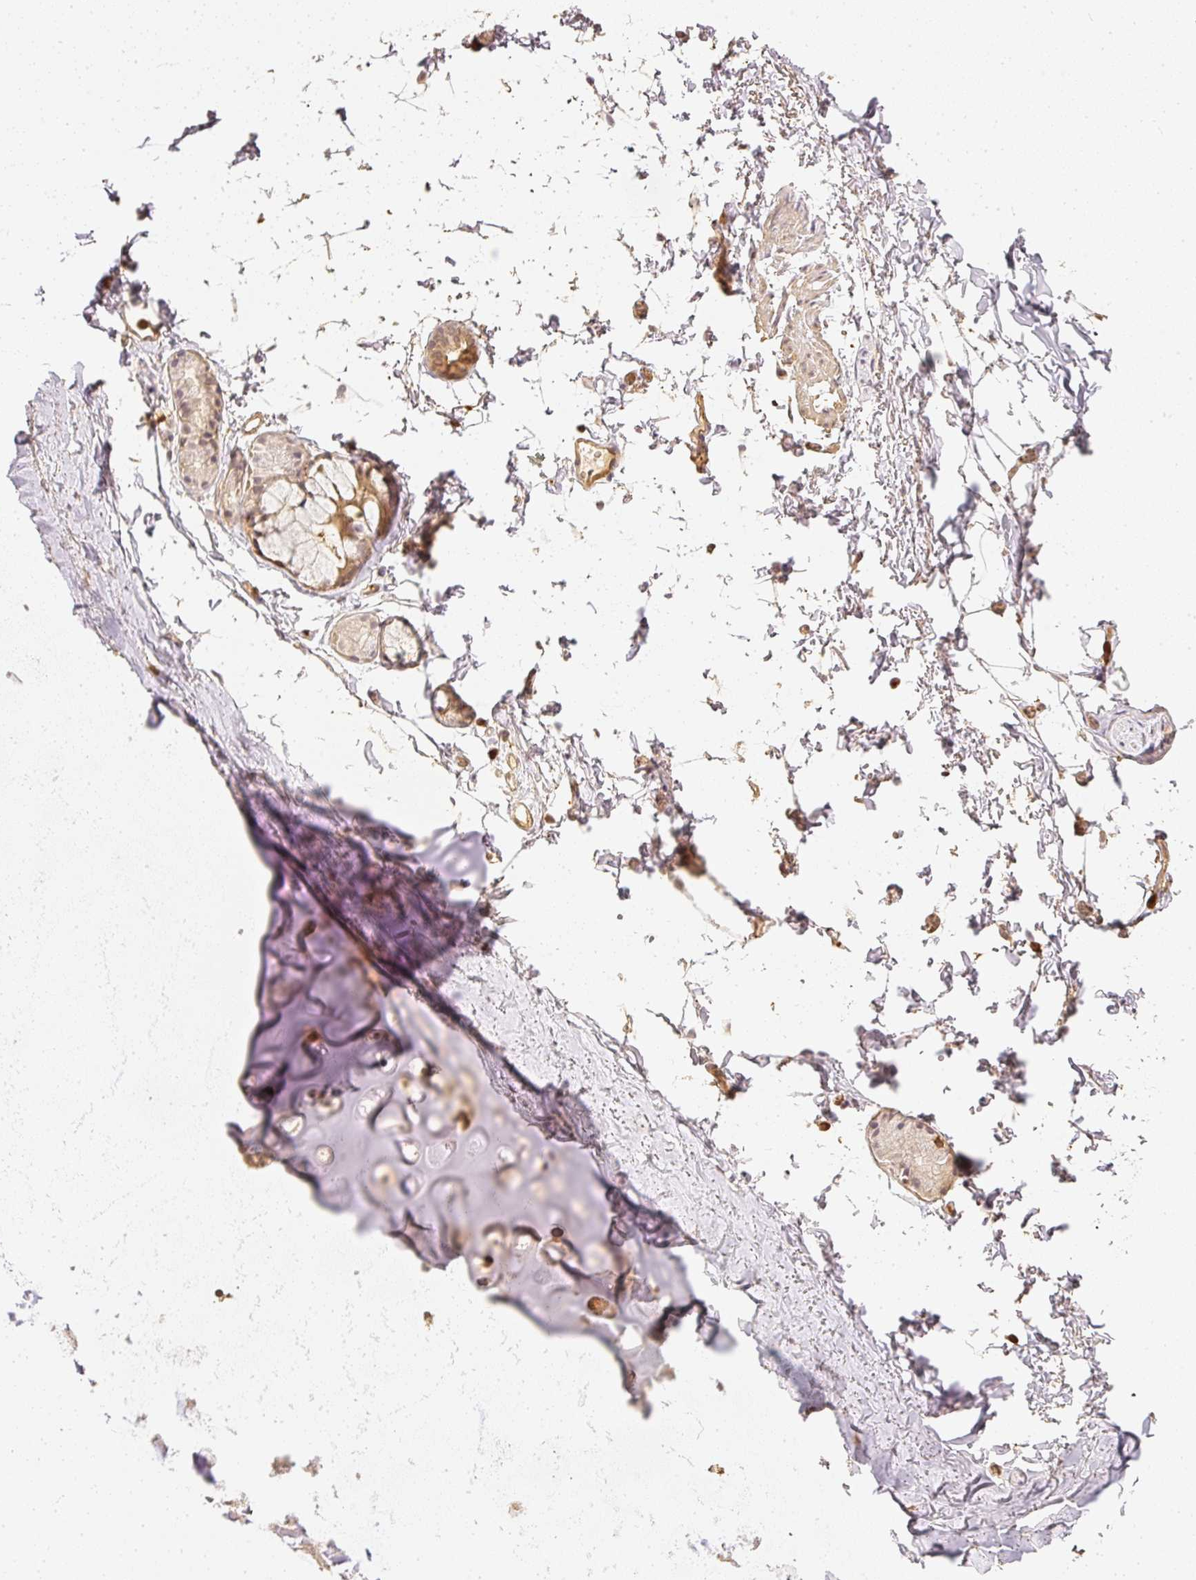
{"staining": {"intensity": "weak", "quantity": ">75%", "location": "cytoplasmic/membranous"}, "tissue": "adipose tissue", "cell_type": "Adipocytes", "image_type": "normal", "snomed": [{"axis": "morphology", "description": "Normal tissue, NOS"}, {"axis": "topography", "description": "Cartilage tissue"}, {"axis": "topography", "description": "Bronchus"}, {"axis": "topography", "description": "Peripheral nerve tissue"}], "caption": "Adipose tissue stained with DAB (3,3'-diaminobenzidine) IHC exhibits low levels of weak cytoplasmic/membranous staining in approximately >75% of adipocytes. The staining was performed using DAB, with brown indicating positive protein expression. Nuclei are stained blue with hematoxylin.", "gene": "PFN1", "patient": {"sex": "female", "age": 59}}